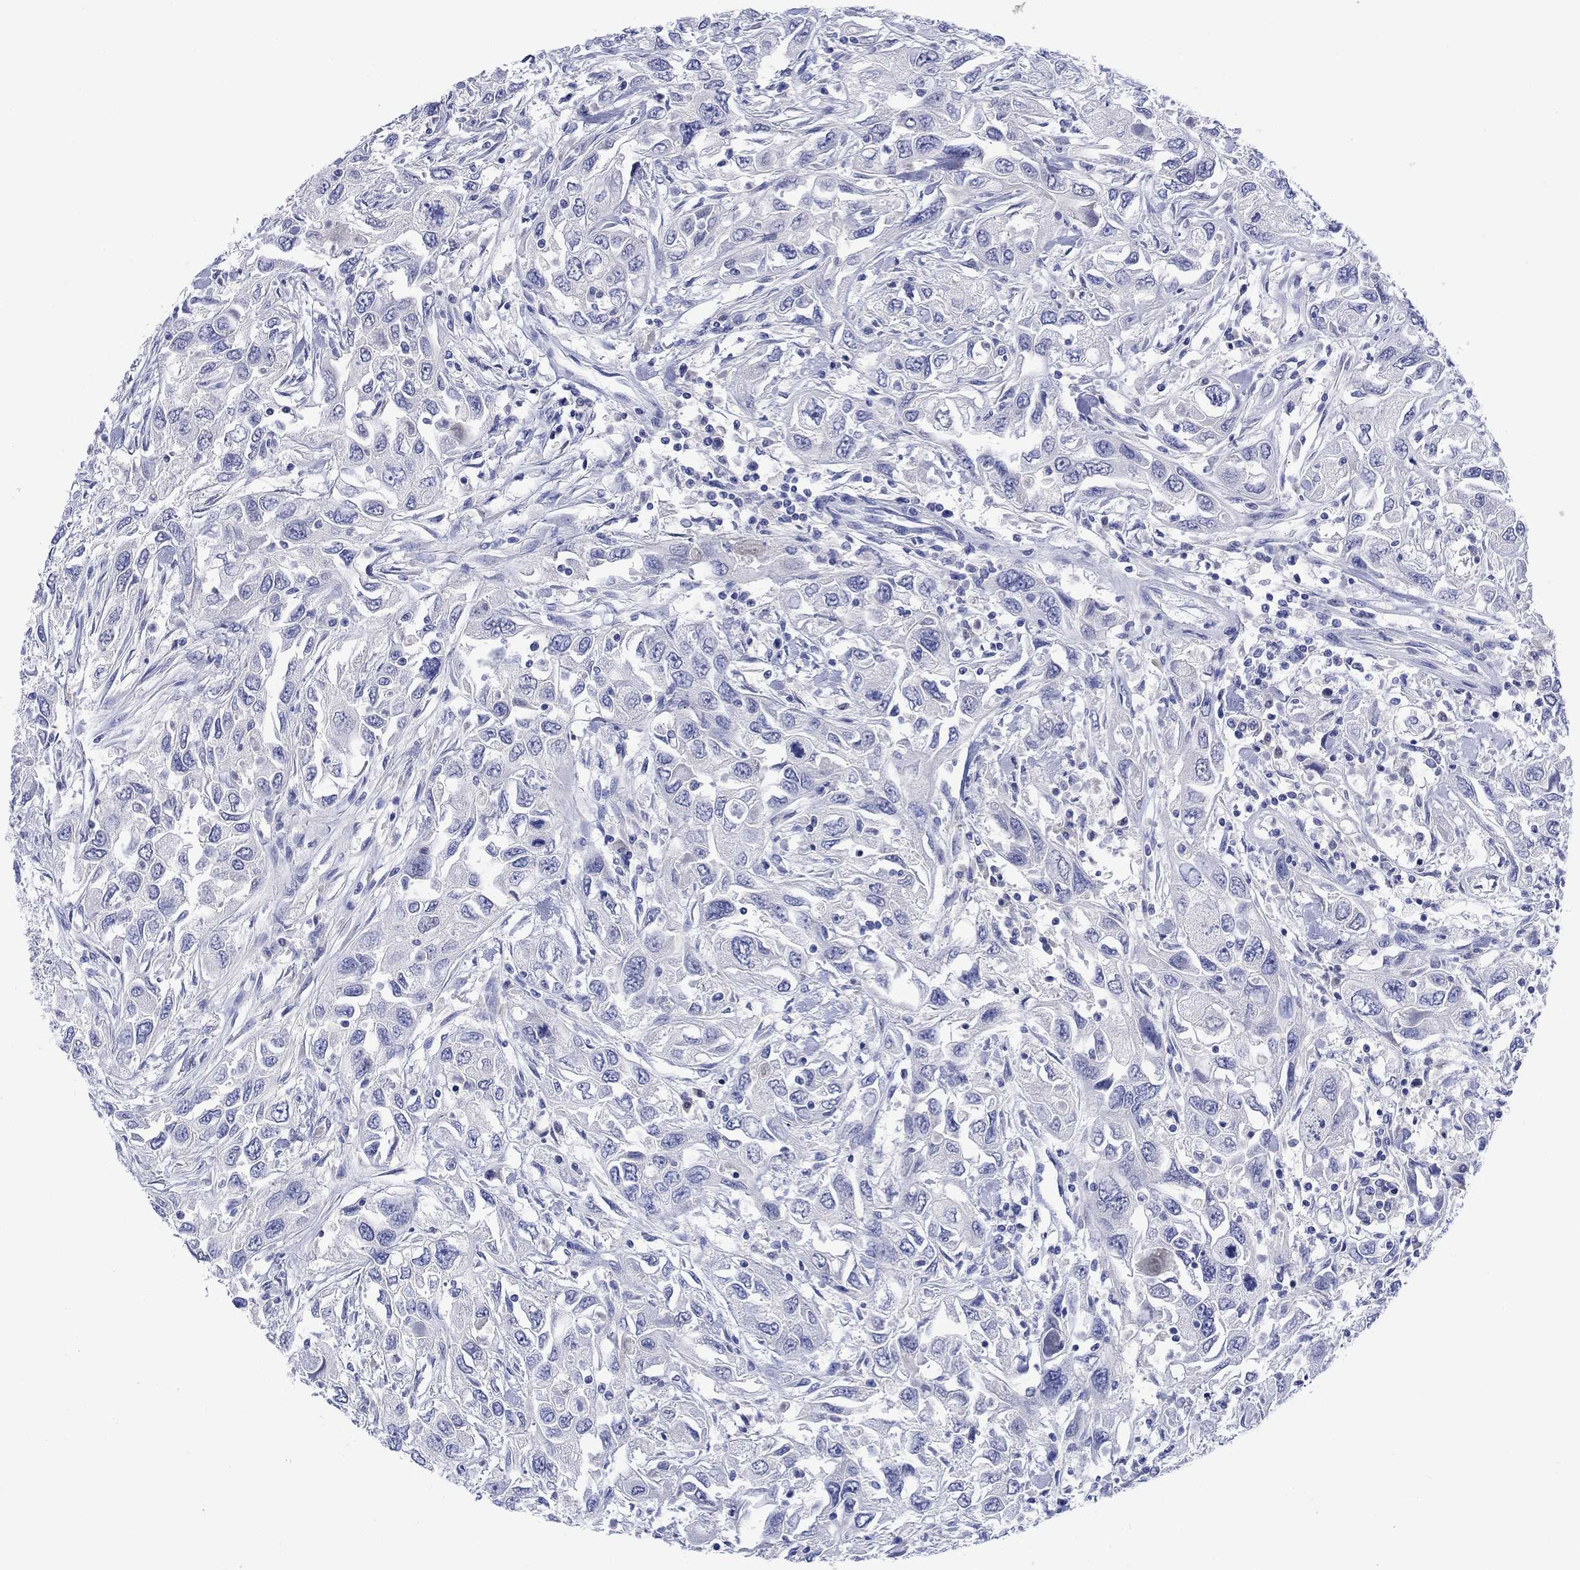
{"staining": {"intensity": "negative", "quantity": "none", "location": "none"}, "tissue": "urothelial cancer", "cell_type": "Tumor cells", "image_type": "cancer", "snomed": [{"axis": "morphology", "description": "Urothelial carcinoma, High grade"}, {"axis": "topography", "description": "Urinary bladder"}], "caption": "There is no significant expression in tumor cells of urothelial carcinoma (high-grade).", "gene": "CACNG3", "patient": {"sex": "male", "age": 76}}